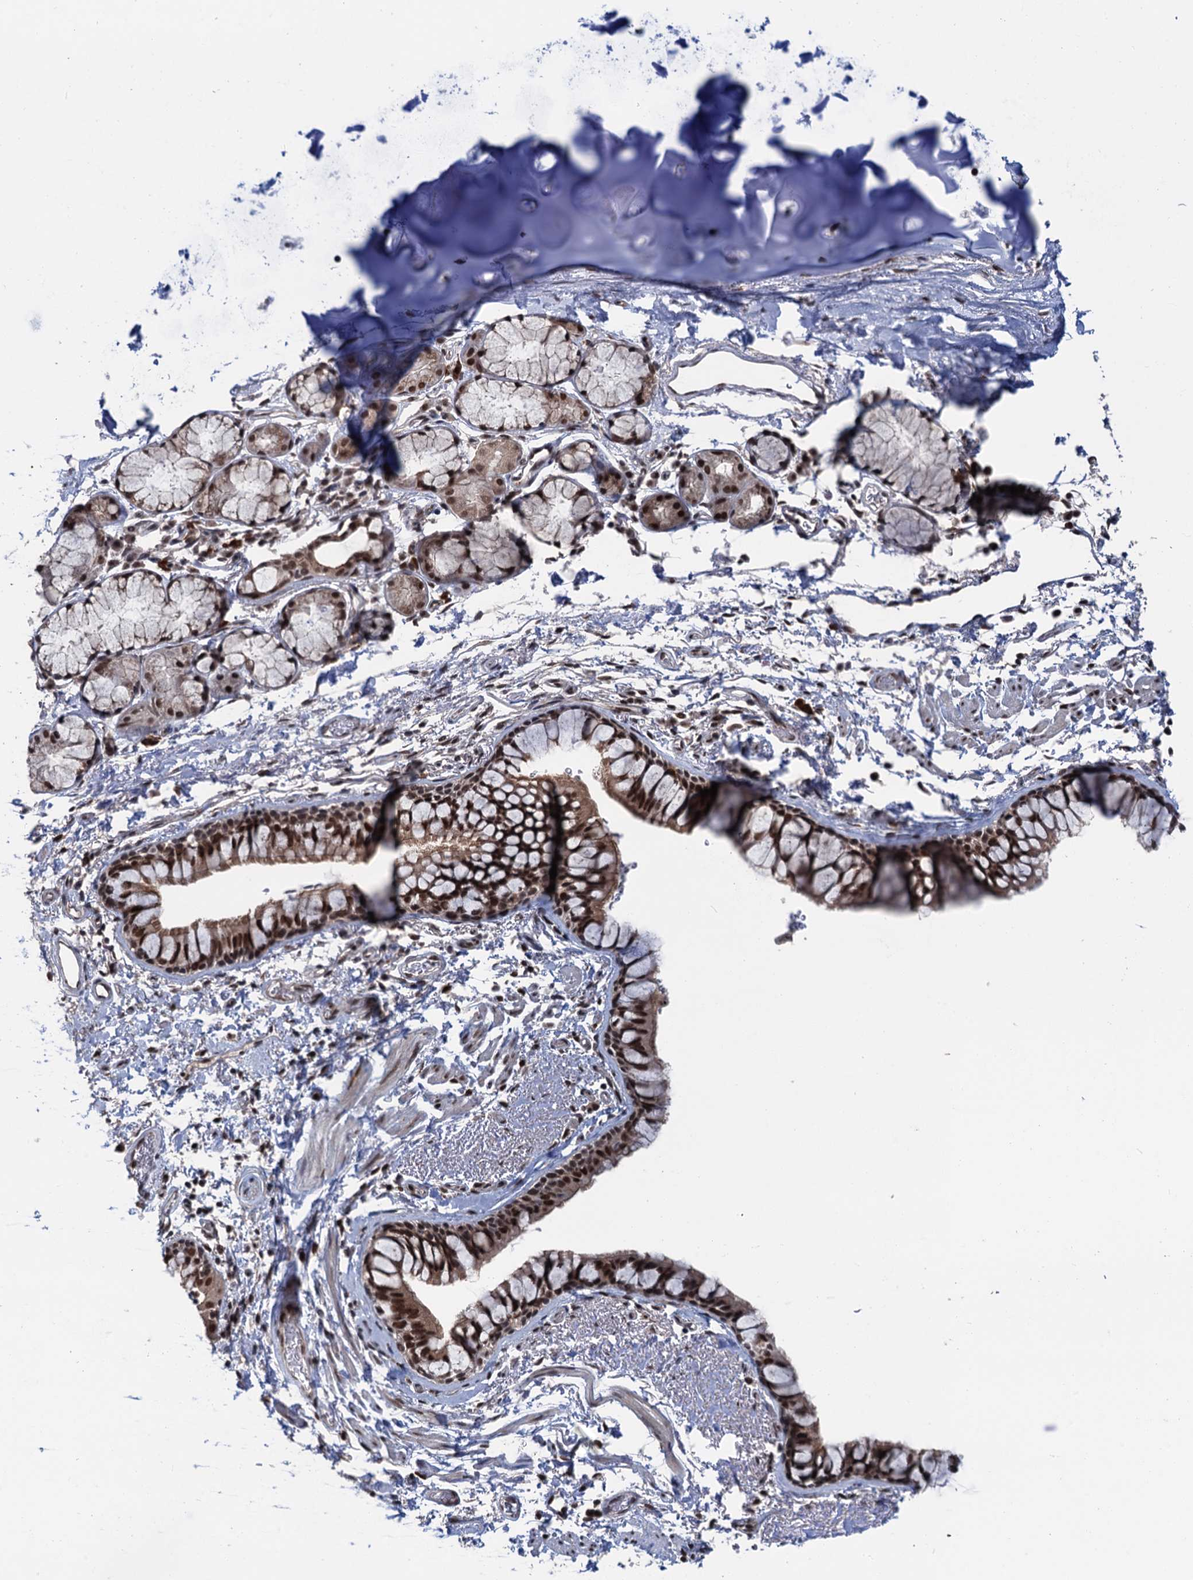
{"staining": {"intensity": "moderate", "quantity": ">75%", "location": "cytoplasmic/membranous,nuclear"}, "tissue": "bronchus", "cell_type": "Respiratory epithelial cells", "image_type": "normal", "snomed": [{"axis": "morphology", "description": "Normal tissue, NOS"}, {"axis": "topography", "description": "Bronchus"}], "caption": "High-magnification brightfield microscopy of normal bronchus stained with DAB (3,3'-diaminobenzidine) (brown) and counterstained with hematoxylin (blue). respiratory epithelial cells exhibit moderate cytoplasmic/membranous,nuclear staining is seen in approximately>75% of cells. Using DAB (3,3'-diaminobenzidine) (brown) and hematoxylin (blue) stains, captured at high magnification using brightfield microscopy.", "gene": "RASSF4", "patient": {"sex": "male", "age": 65}}